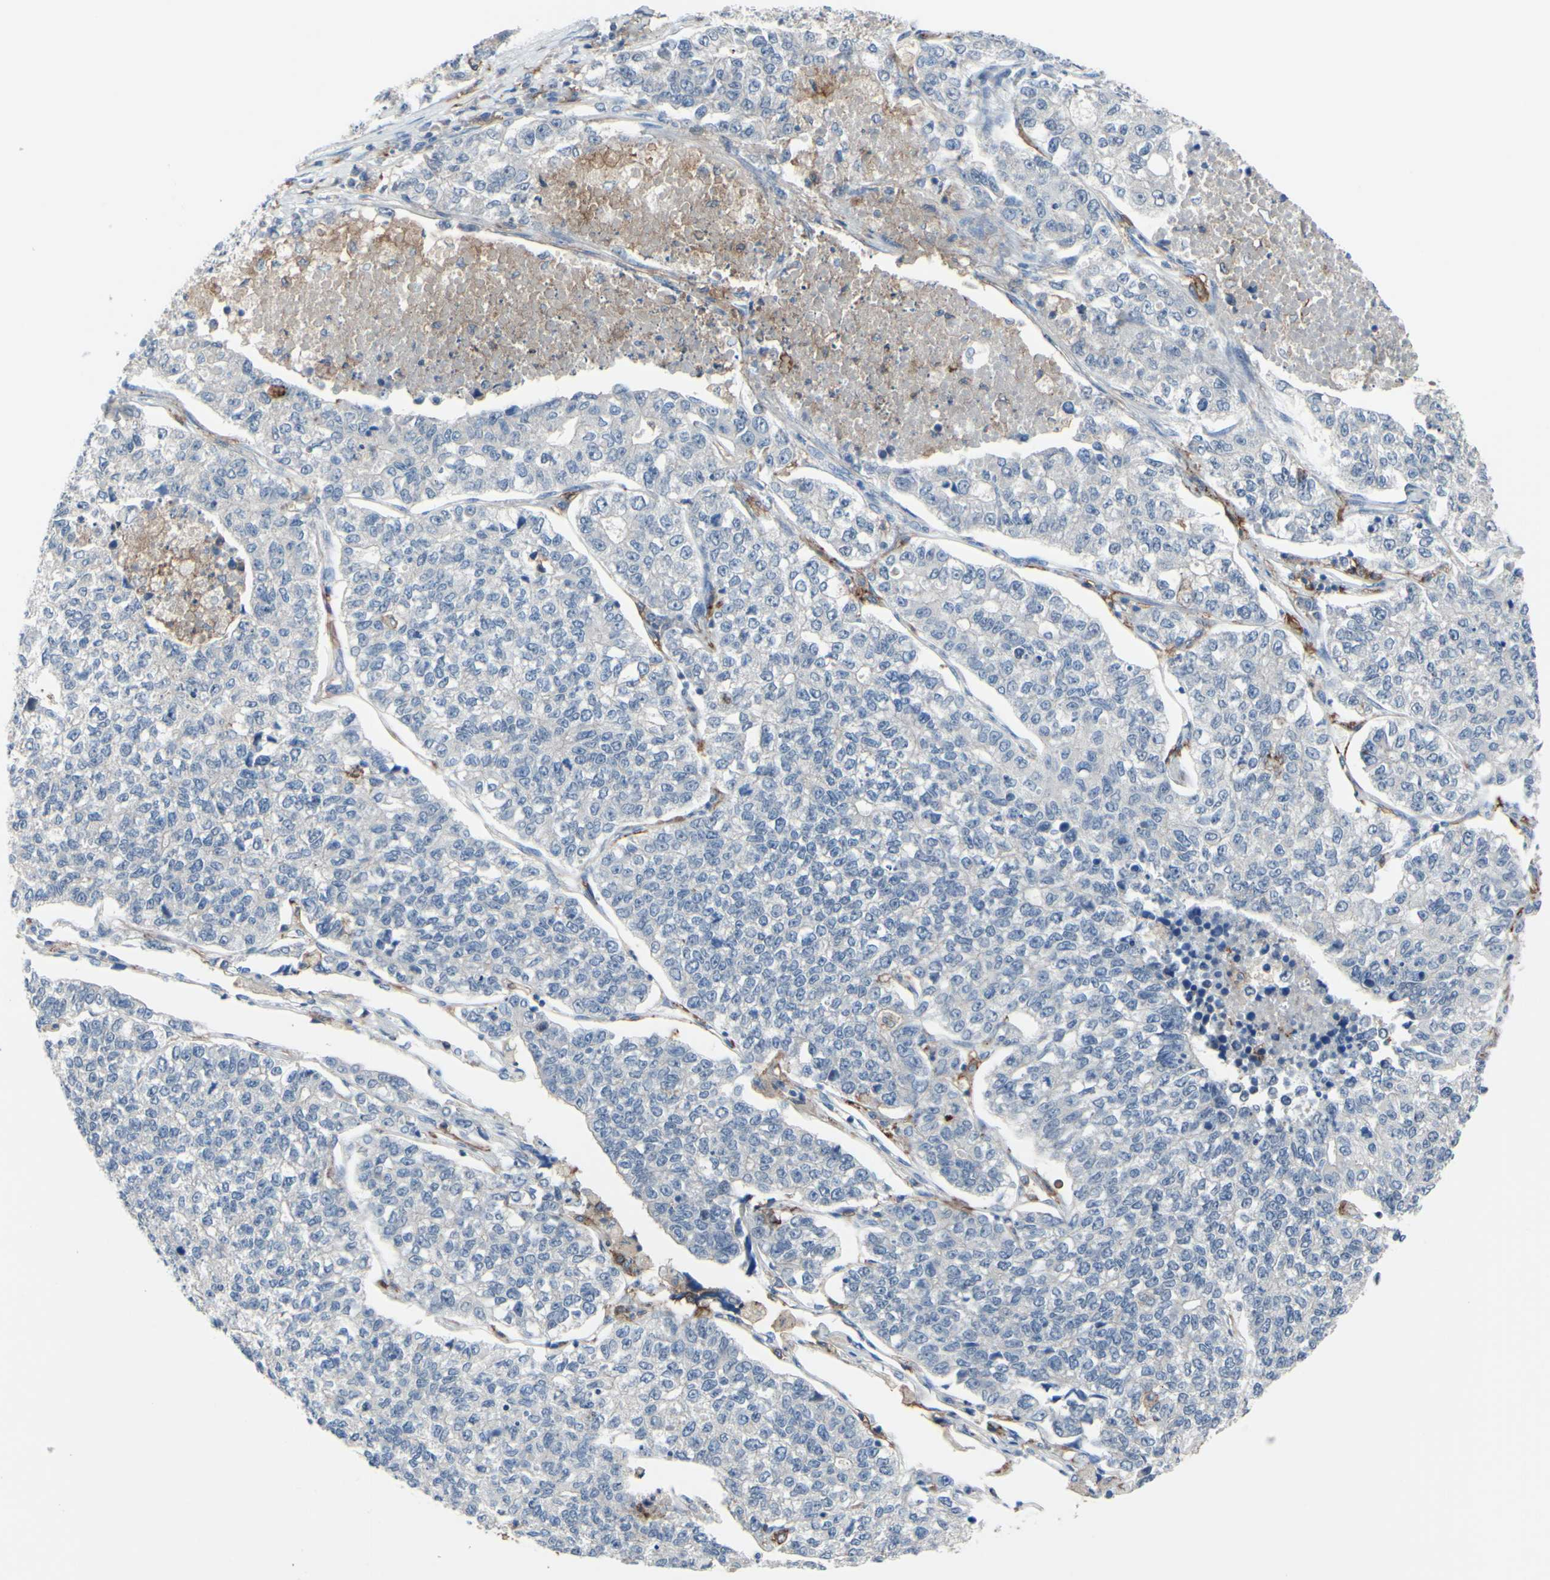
{"staining": {"intensity": "negative", "quantity": "none", "location": "none"}, "tissue": "lung cancer", "cell_type": "Tumor cells", "image_type": "cancer", "snomed": [{"axis": "morphology", "description": "Adenocarcinoma, NOS"}, {"axis": "topography", "description": "Lung"}], "caption": "This is an IHC photomicrograph of lung adenocarcinoma. There is no positivity in tumor cells.", "gene": "FCGR2A", "patient": {"sex": "male", "age": 49}}